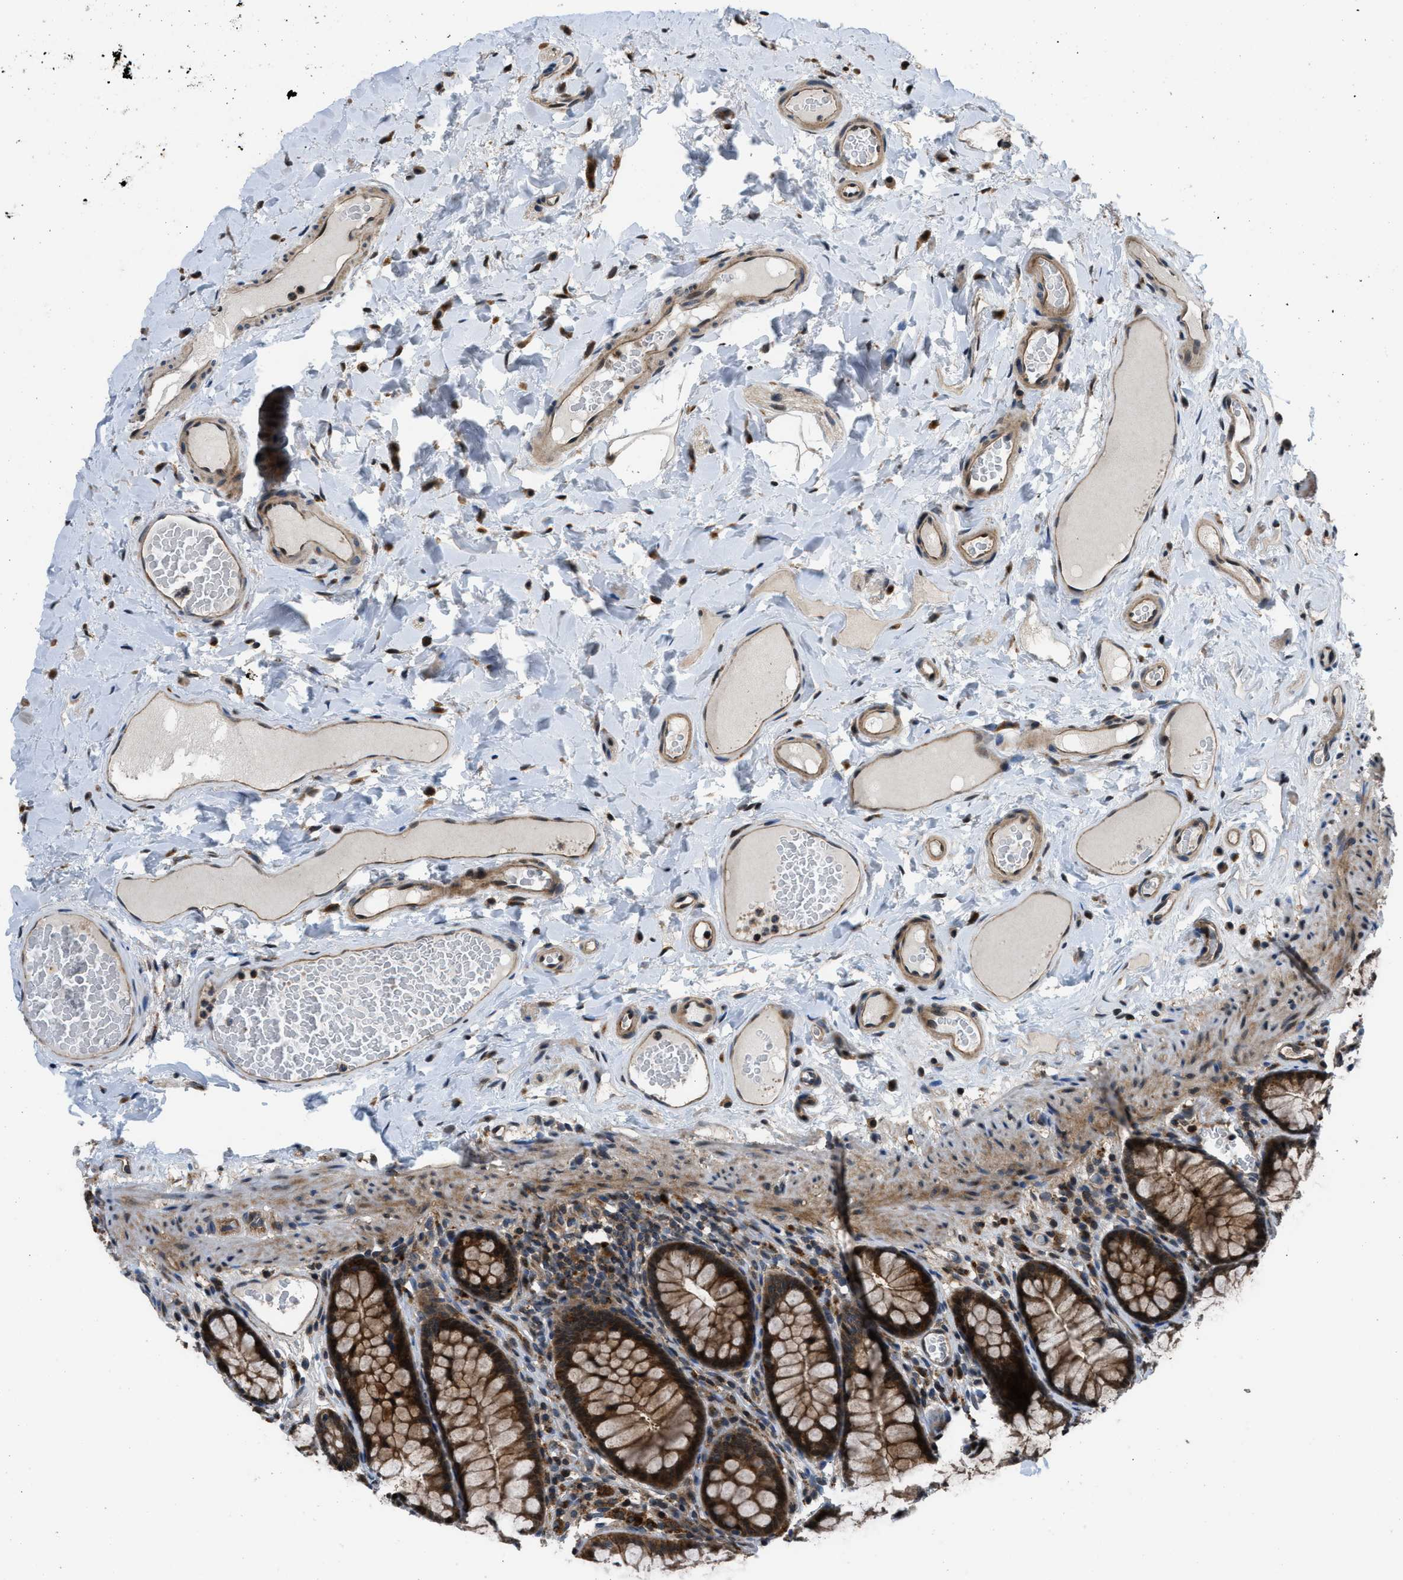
{"staining": {"intensity": "moderate", "quantity": ">75%", "location": "cytoplasmic/membranous"}, "tissue": "colon", "cell_type": "Endothelial cells", "image_type": "normal", "snomed": [{"axis": "morphology", "description": "Normal tissue, NOS"}, {"axis": "topography", "description": "Colon"}], "caption": "Protein analysis of normal colon shows moderate cytoplasmic/membranous positivity in approximately >75% of endothelial cells. (brown staining indicates protein expression, while blue staining denotes nuclei).", "gene": "CTBS", "patient": {"sex": "female", "age": 55}}